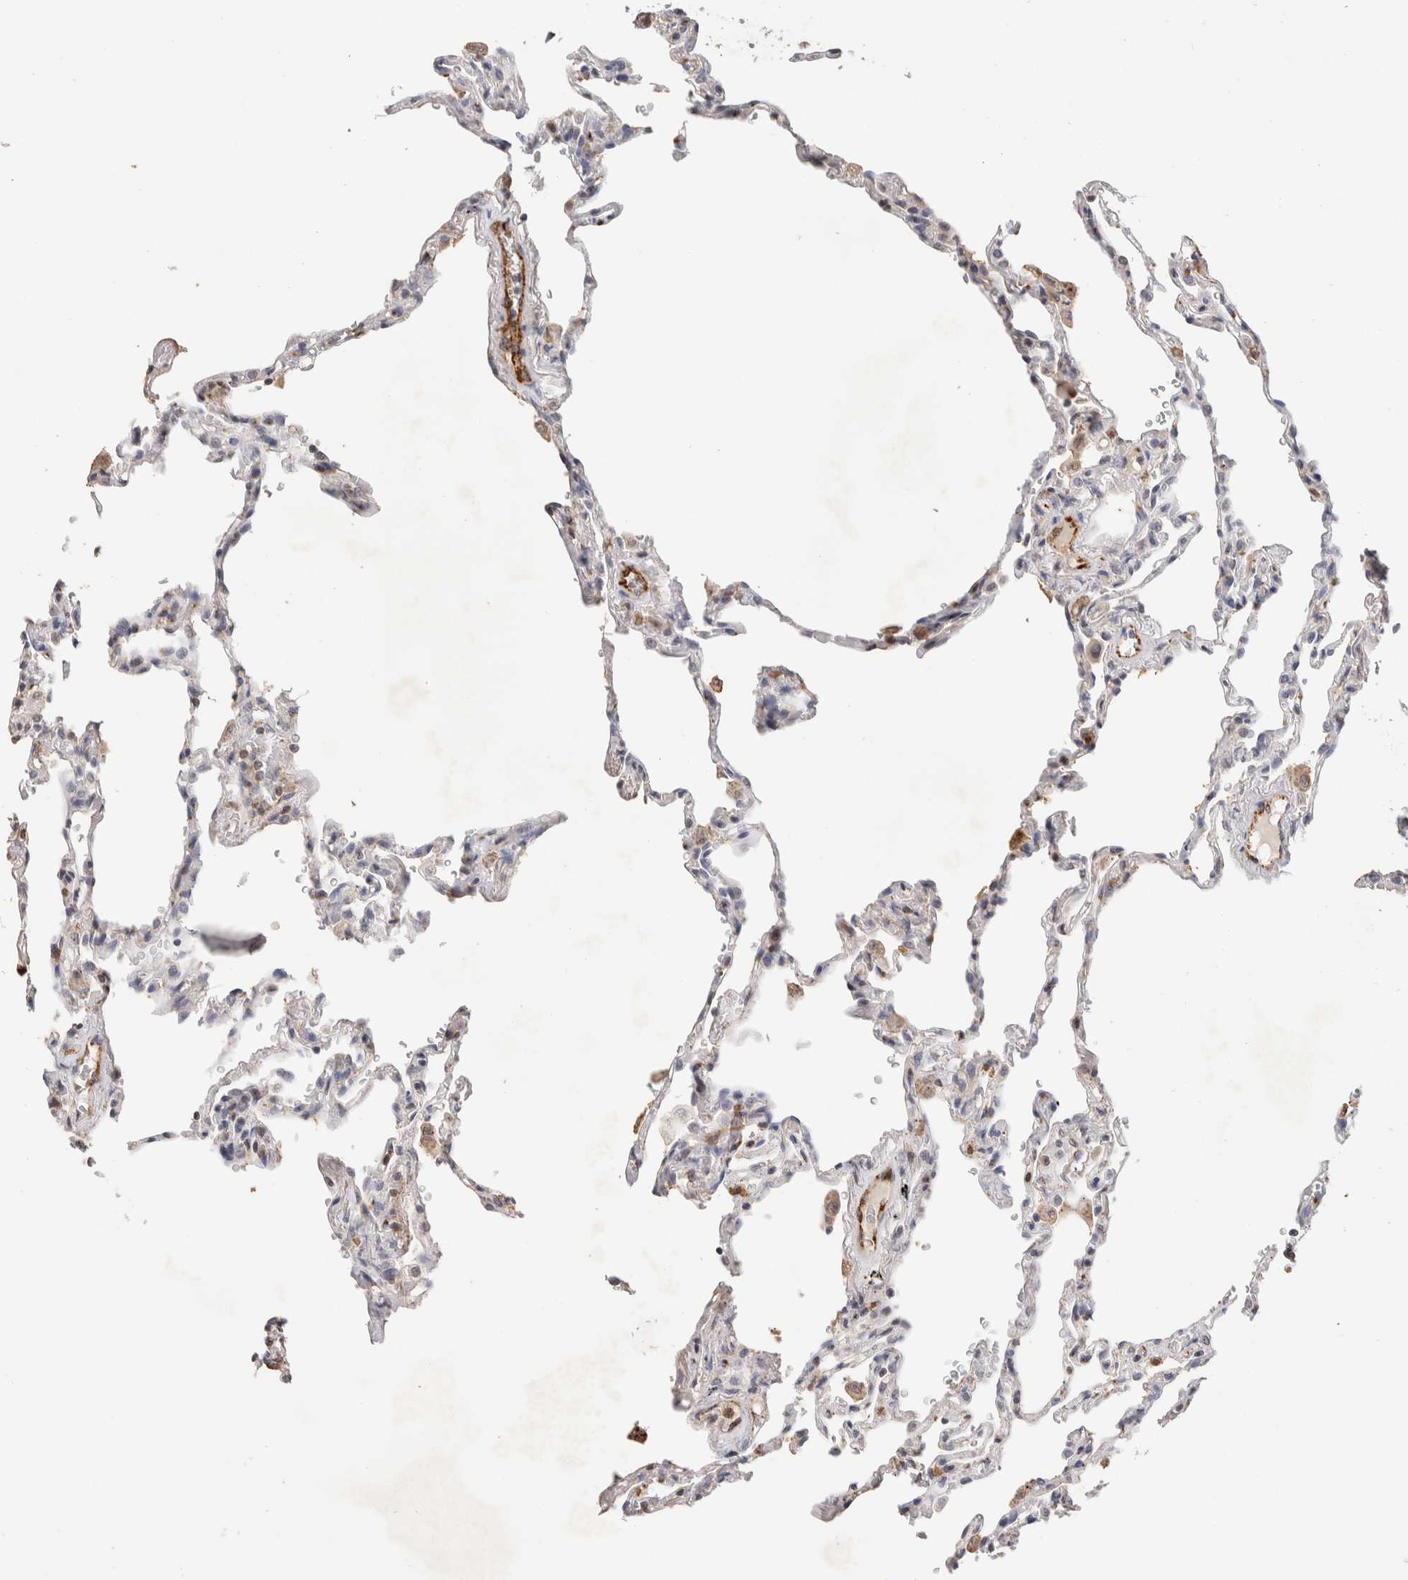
{"staining": {"intensity": "negative", "quantity": "none", "location": "none"}, "tissue": "lung", "cell_type": "Alveolar cells", "image_type": "normal", "snomed": [{"axis": "morphology", "description": "Normal tissue, NOS"}, {"axis": "topography", "description": "Lung"}], "caption": "A high-resolution histopathology image shows immunohistochemistry staining of normal lung, which displays no significant positivity in alveolar cells.", "gene": "NSMAF", "patient": {"sex": "male", "age": 59}}